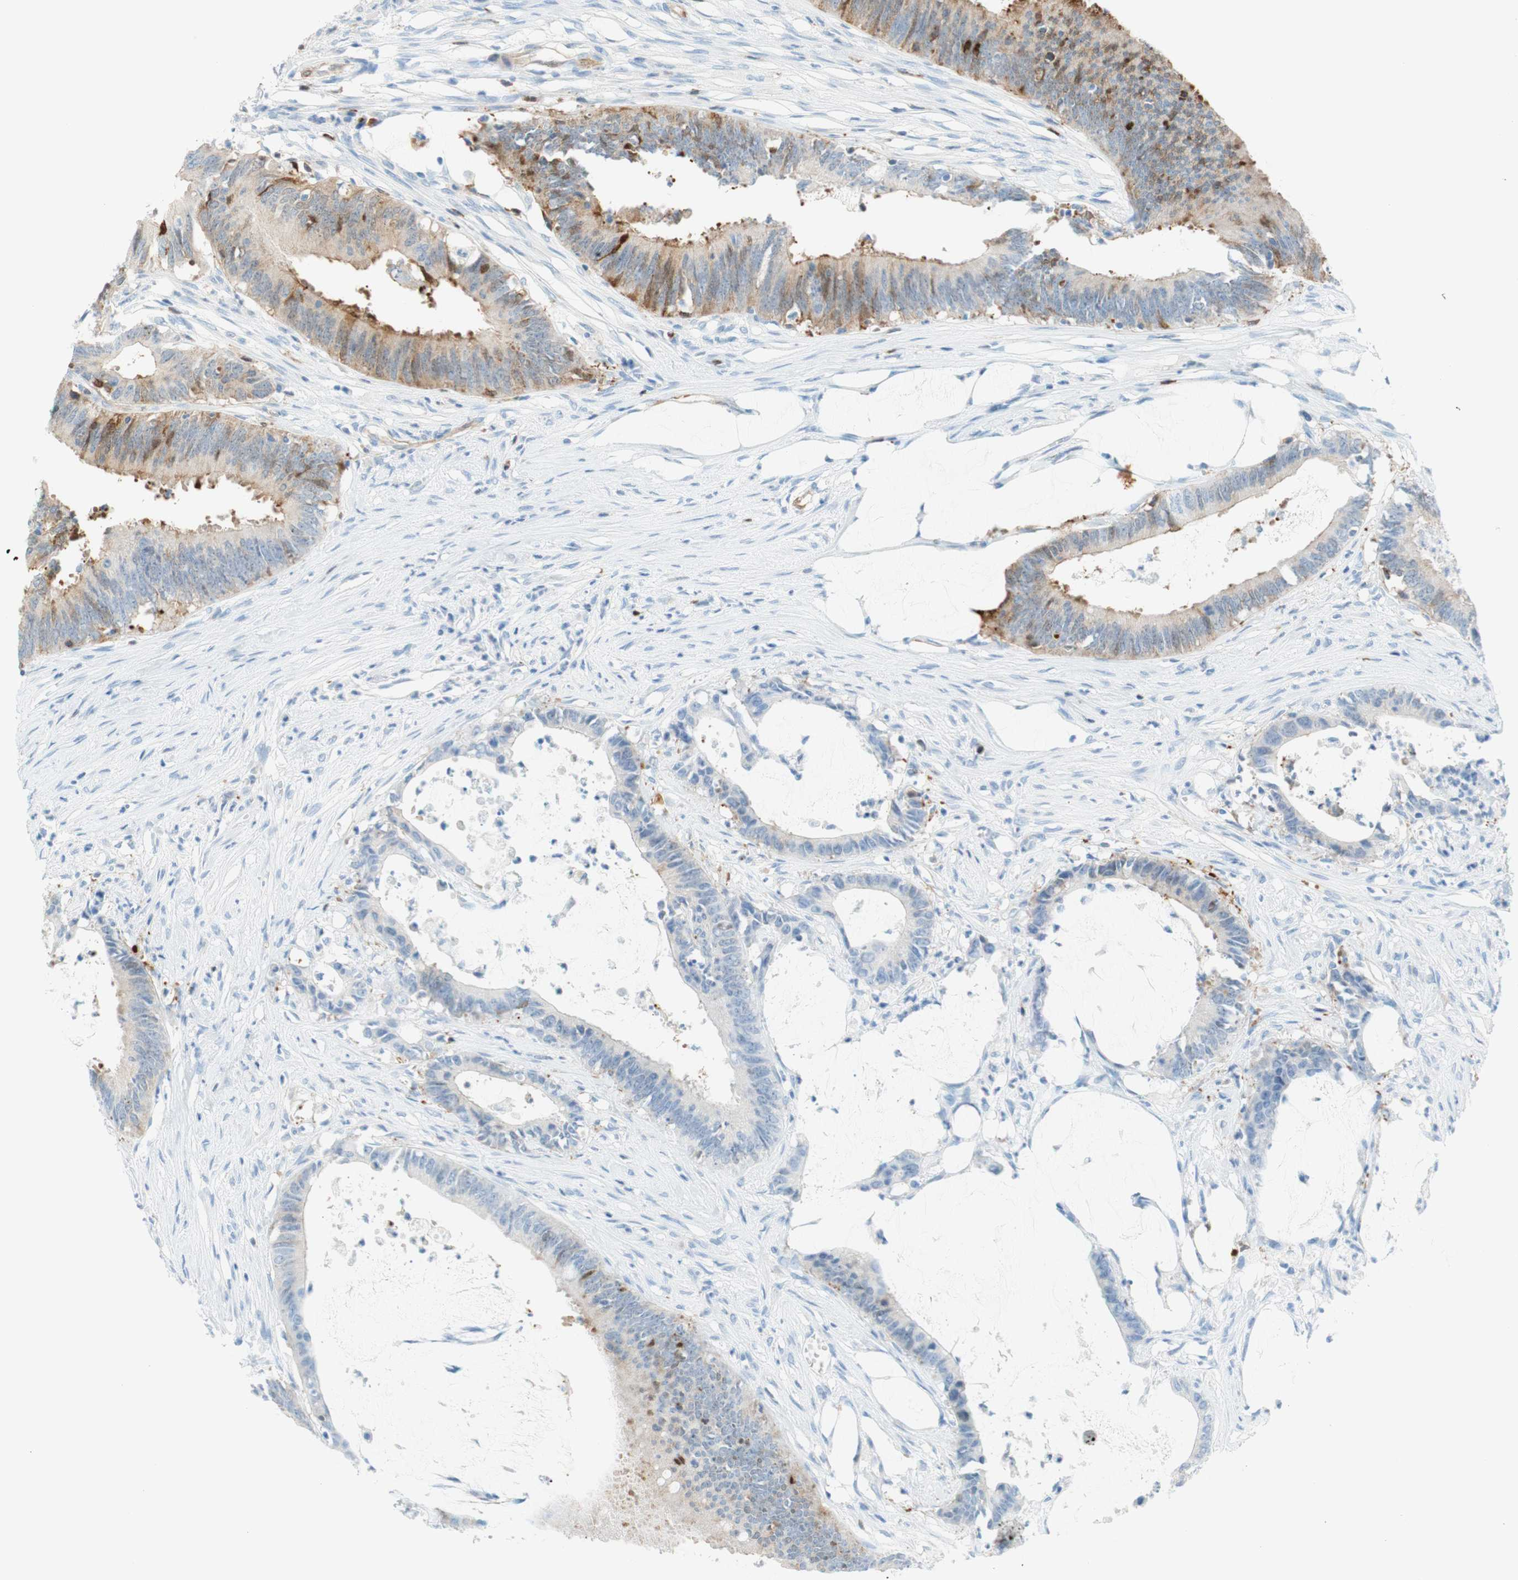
{"staining": {"intensity": "weak", "quantity": "<25%", "location": "cytoplasmic/membranous"}, "tissue": "colorectal cancer", "cell_type": "Tumor cells", "image_type": "cancer", "snomed": [{"axis": "morphology", "description": "Adenocarcinoma, NOS"}, {"axis": "topography", "description": "Rectum"}], "caption": "DAB immunohistochemical staining of colorectal adenocarcinoma reveals no significant positivity in tumor cells.", "gene": "STMN1", "patient": {"sex": "female", "age": 66}}